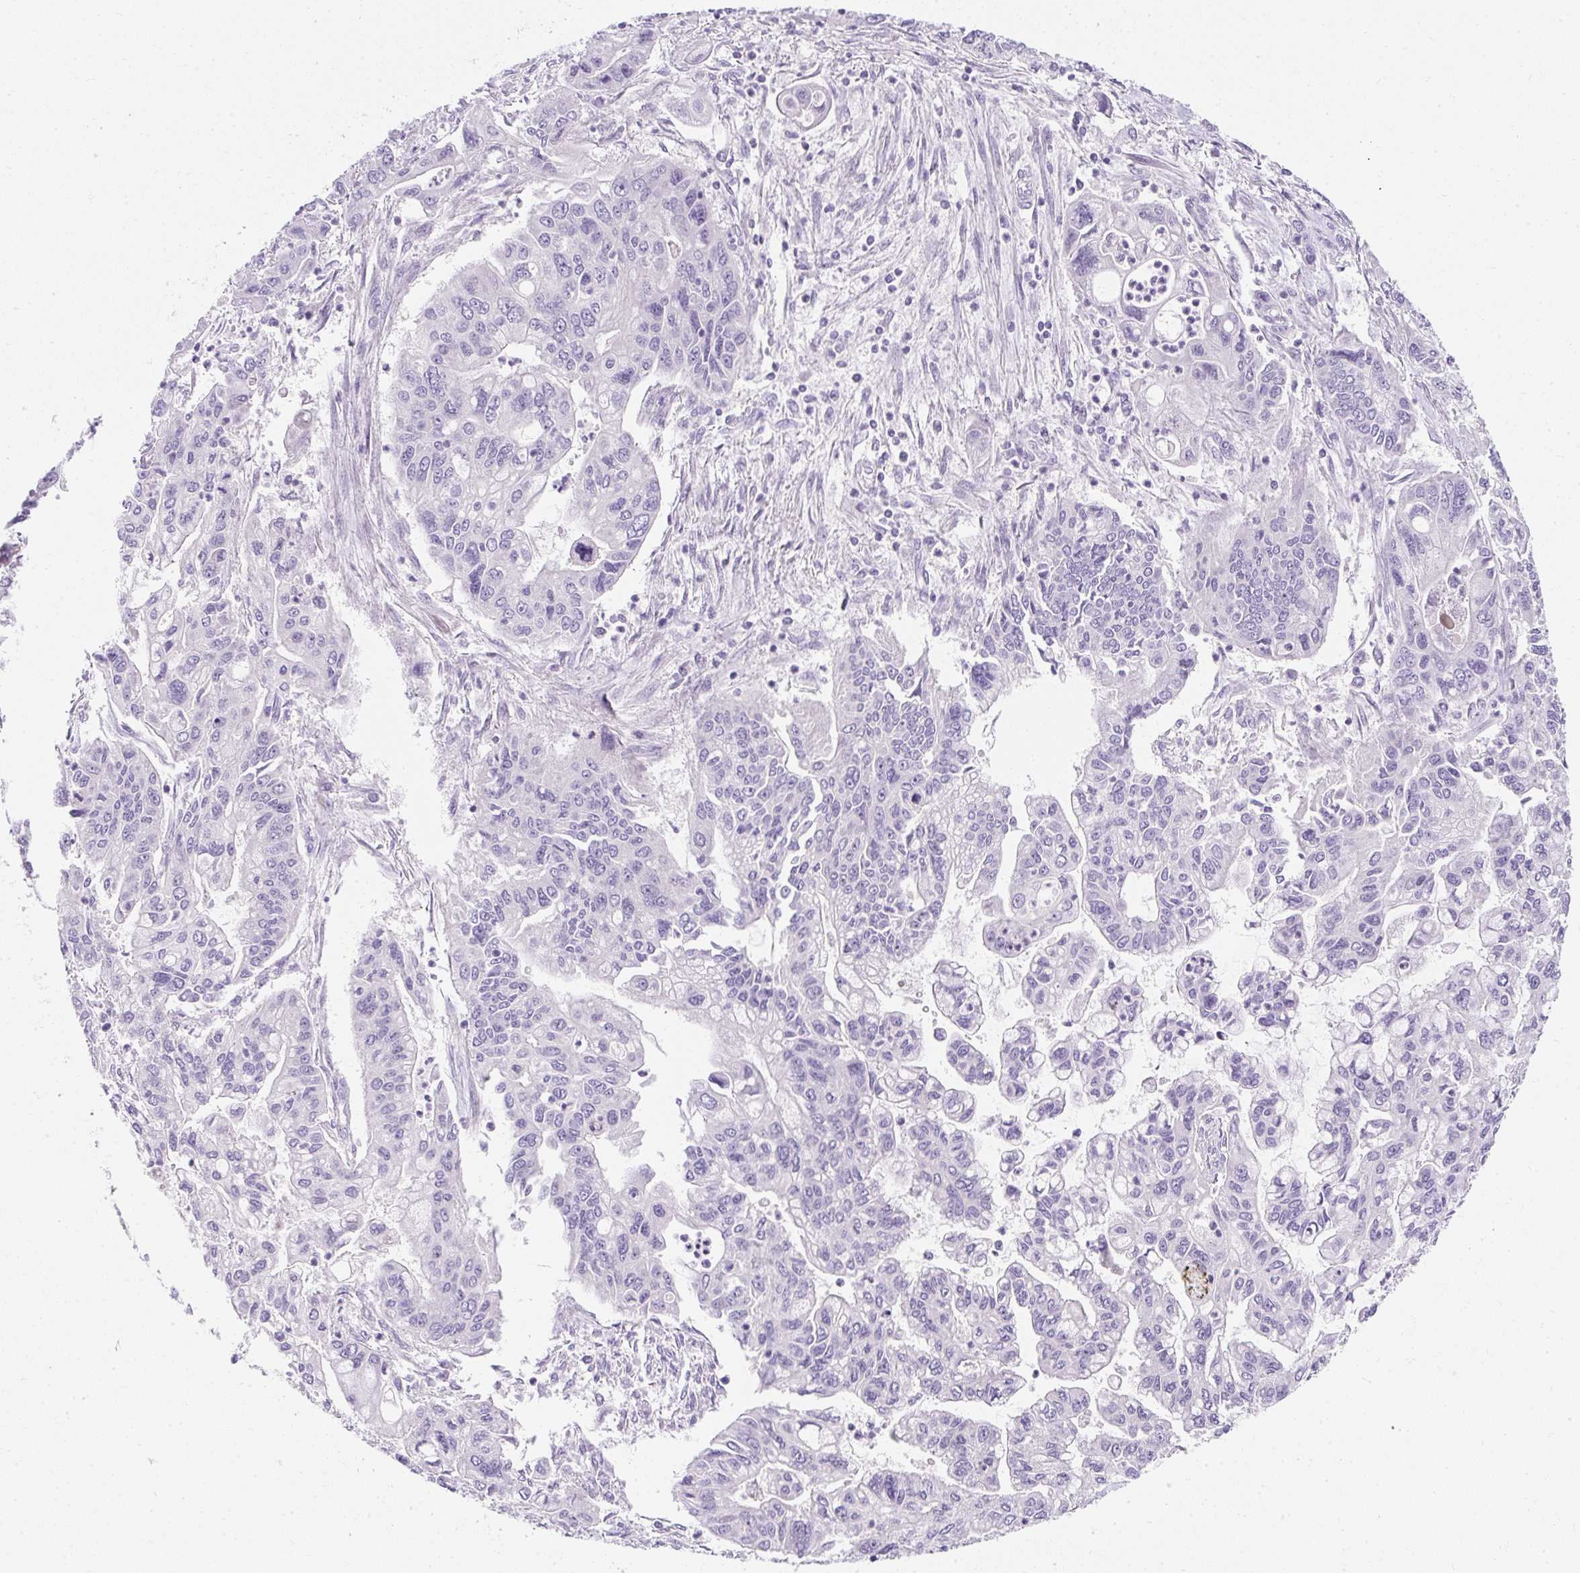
{"staining": {"intensity": "negative", "quantity": "none", "location": "none"}, "tissue": "pancreatic cancer", "cell_type": "Tumor cells", "image_type": "cancer", "snomed": [{"axis": "morphology", "description": "Adenocarcinoma, NOS"}, {"axis": "topography", "description": "Pancreas"}], "caption": "Pancreatic cancer was stained to show a protein in brown. There is no significant expression in tumor cells.", "gene": "DTX4", "patient": {"sex": "male", "age": 62}}